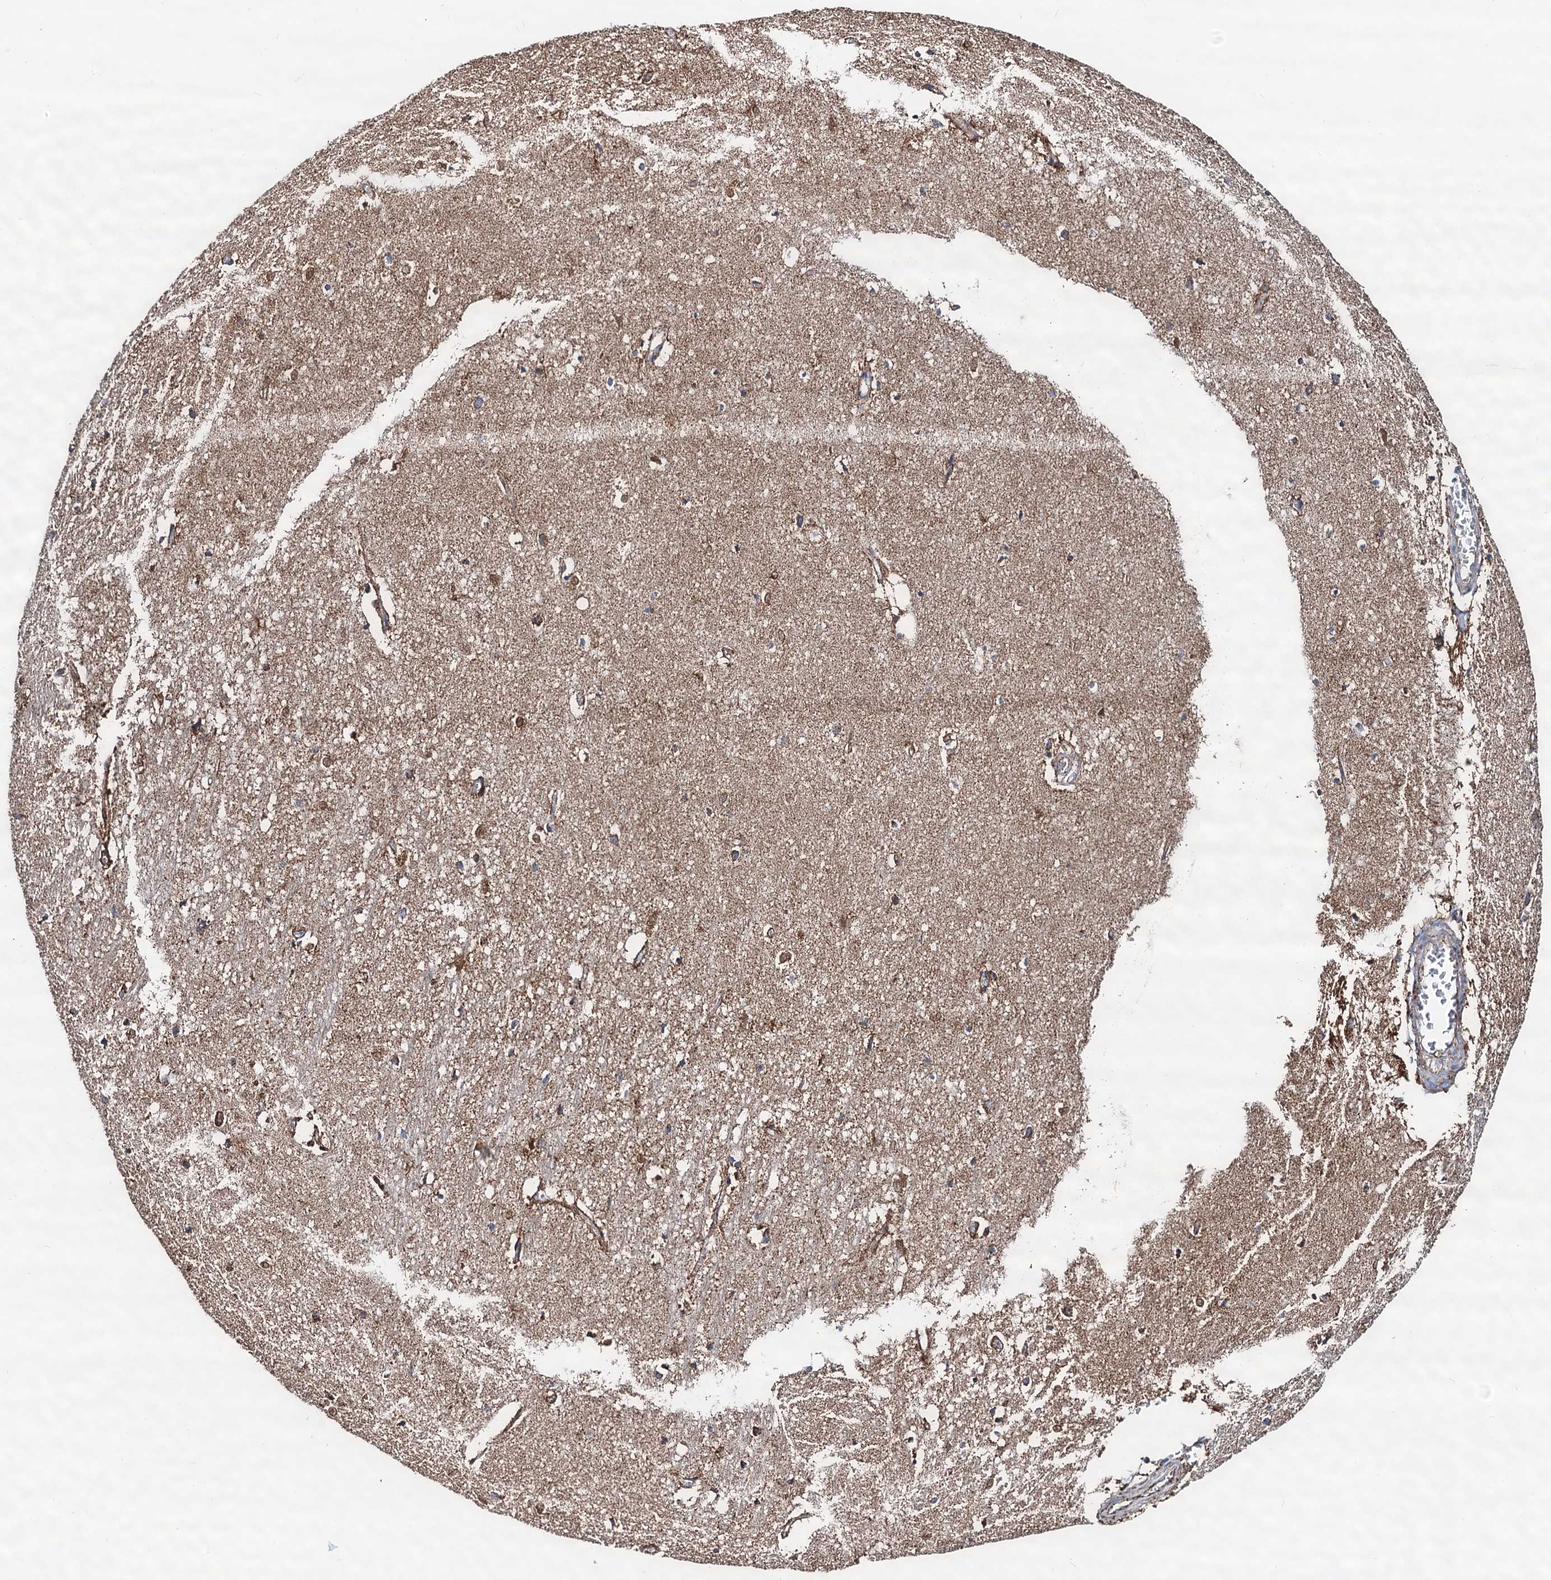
{"staining": {"intensity": "moderate", "quantity": ">75%", "location": "cytoplasmic/membranous"}, "tissue": "hippocampus", "cell_type": "Glial cells", "image_type": "normal", "snomed": [{"axis": "morphology", "description": "Normal tissue, NOS"}, {"axis": "topography", "description": "Hippocampus"}], "caption": "High-magnification brightfield microscopy of benign hippocampus stained with DAB (3,3'-diaminobenzidine) (brown) and counterstained with hematoxylin (blue). glial cells exhibit moderate cytoplasmic/membranous staining is identified in approximately>75% of cells.", "gene": "AAGAB", "patient": {"sex": "female", "age": 64}}